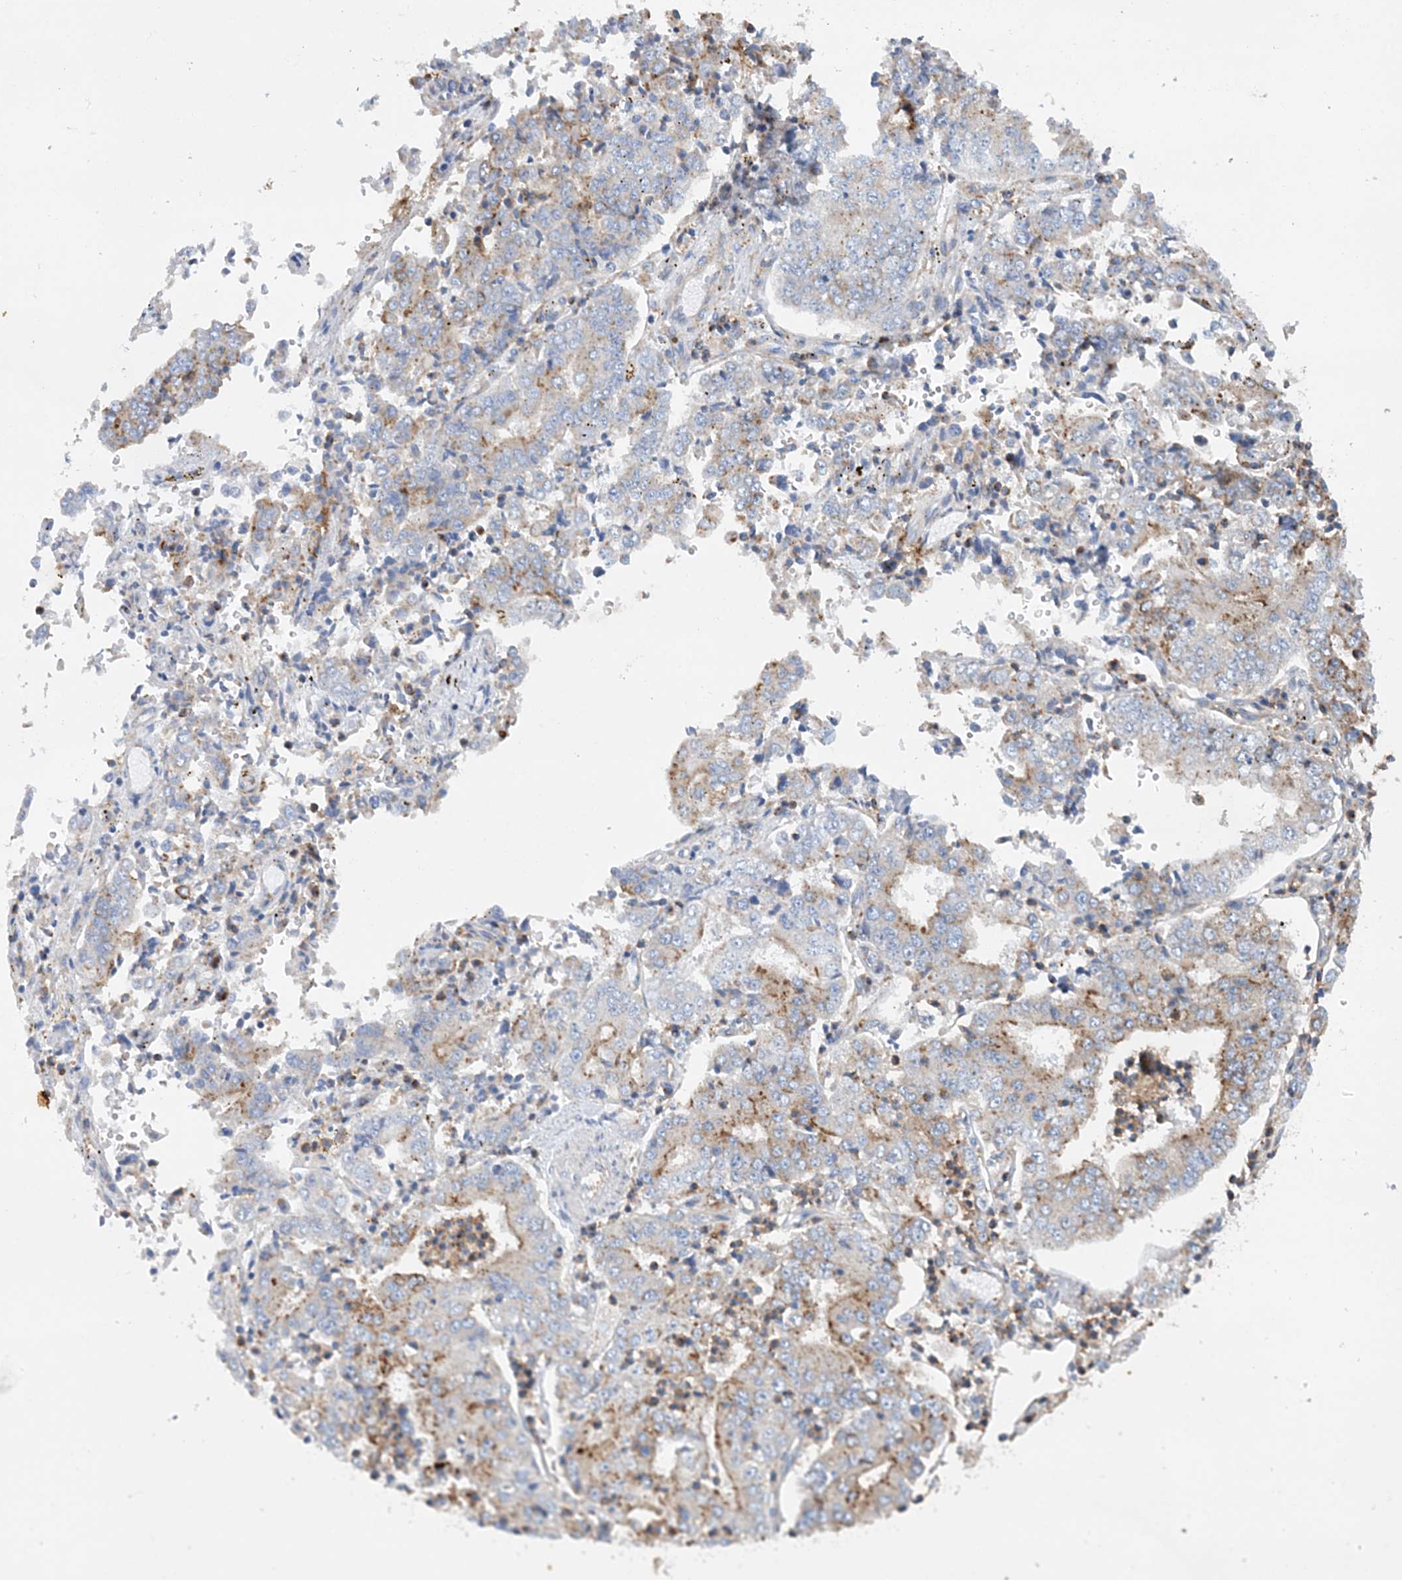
{"staining": {"intensity": "moderate", "quantity": "<25%", "location": "cytoplasmic/membranous"}, "tissue": "stomach cancer", "cell_type": "Tumor cells", "image_type": "cancer", "snomed": [{"axis": "morphology", "description": "Adenocarcinoma, NOS"}, {"axis": "topography", "description": "Stomach"}], "caption": "High-magnification brightfield microscopy of stomach cancer stained with DAB (3,3'-diaminobenzidine) (brown) and counterstained with hematoxylin (blue). tumor cells exhibit moderate cytoplasmic/membranous expression is appreciated in about<25% of cells.", "gene": "PTTG1IP", "patient": {"sex": "male", "age": 76}}